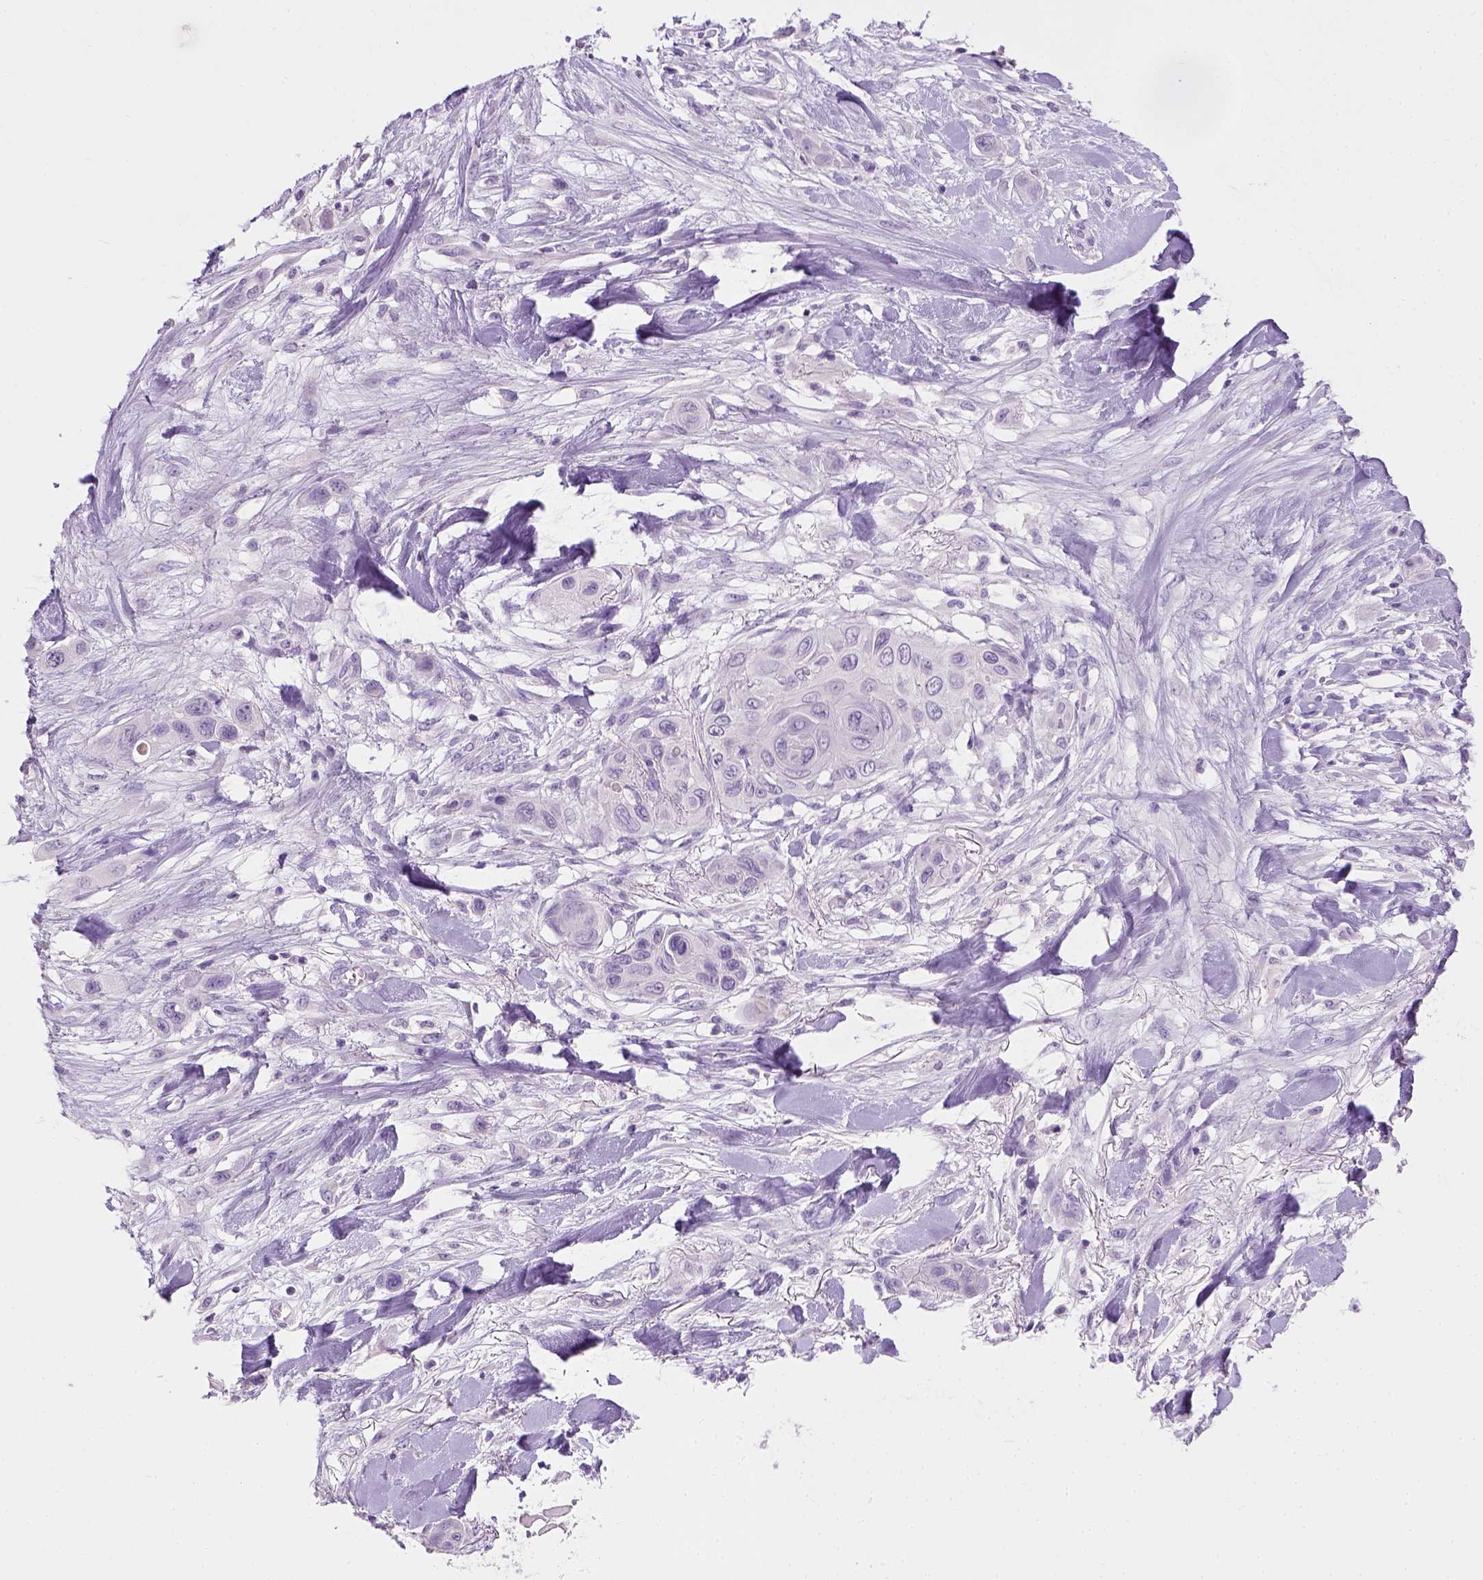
{"staining": {"intensity": "negative", "quantity": "none", "location": "none"}, "tissue": "skin cancer", "cell_type": "Tumor cells", "image_type": "cancer", "snomed": [{"axis": "morphology", "description": "Squamous cell carcinoma, NOS"}, {"axis": "topography", "description": "Skin"}], "caption": "Immunohistochemical staining of squamous cell carcinoma (skin) exhibits no significant staining in tumor cells.", "gene": "CYP24A1", "patient": {"sex": "male", "age": 79}}